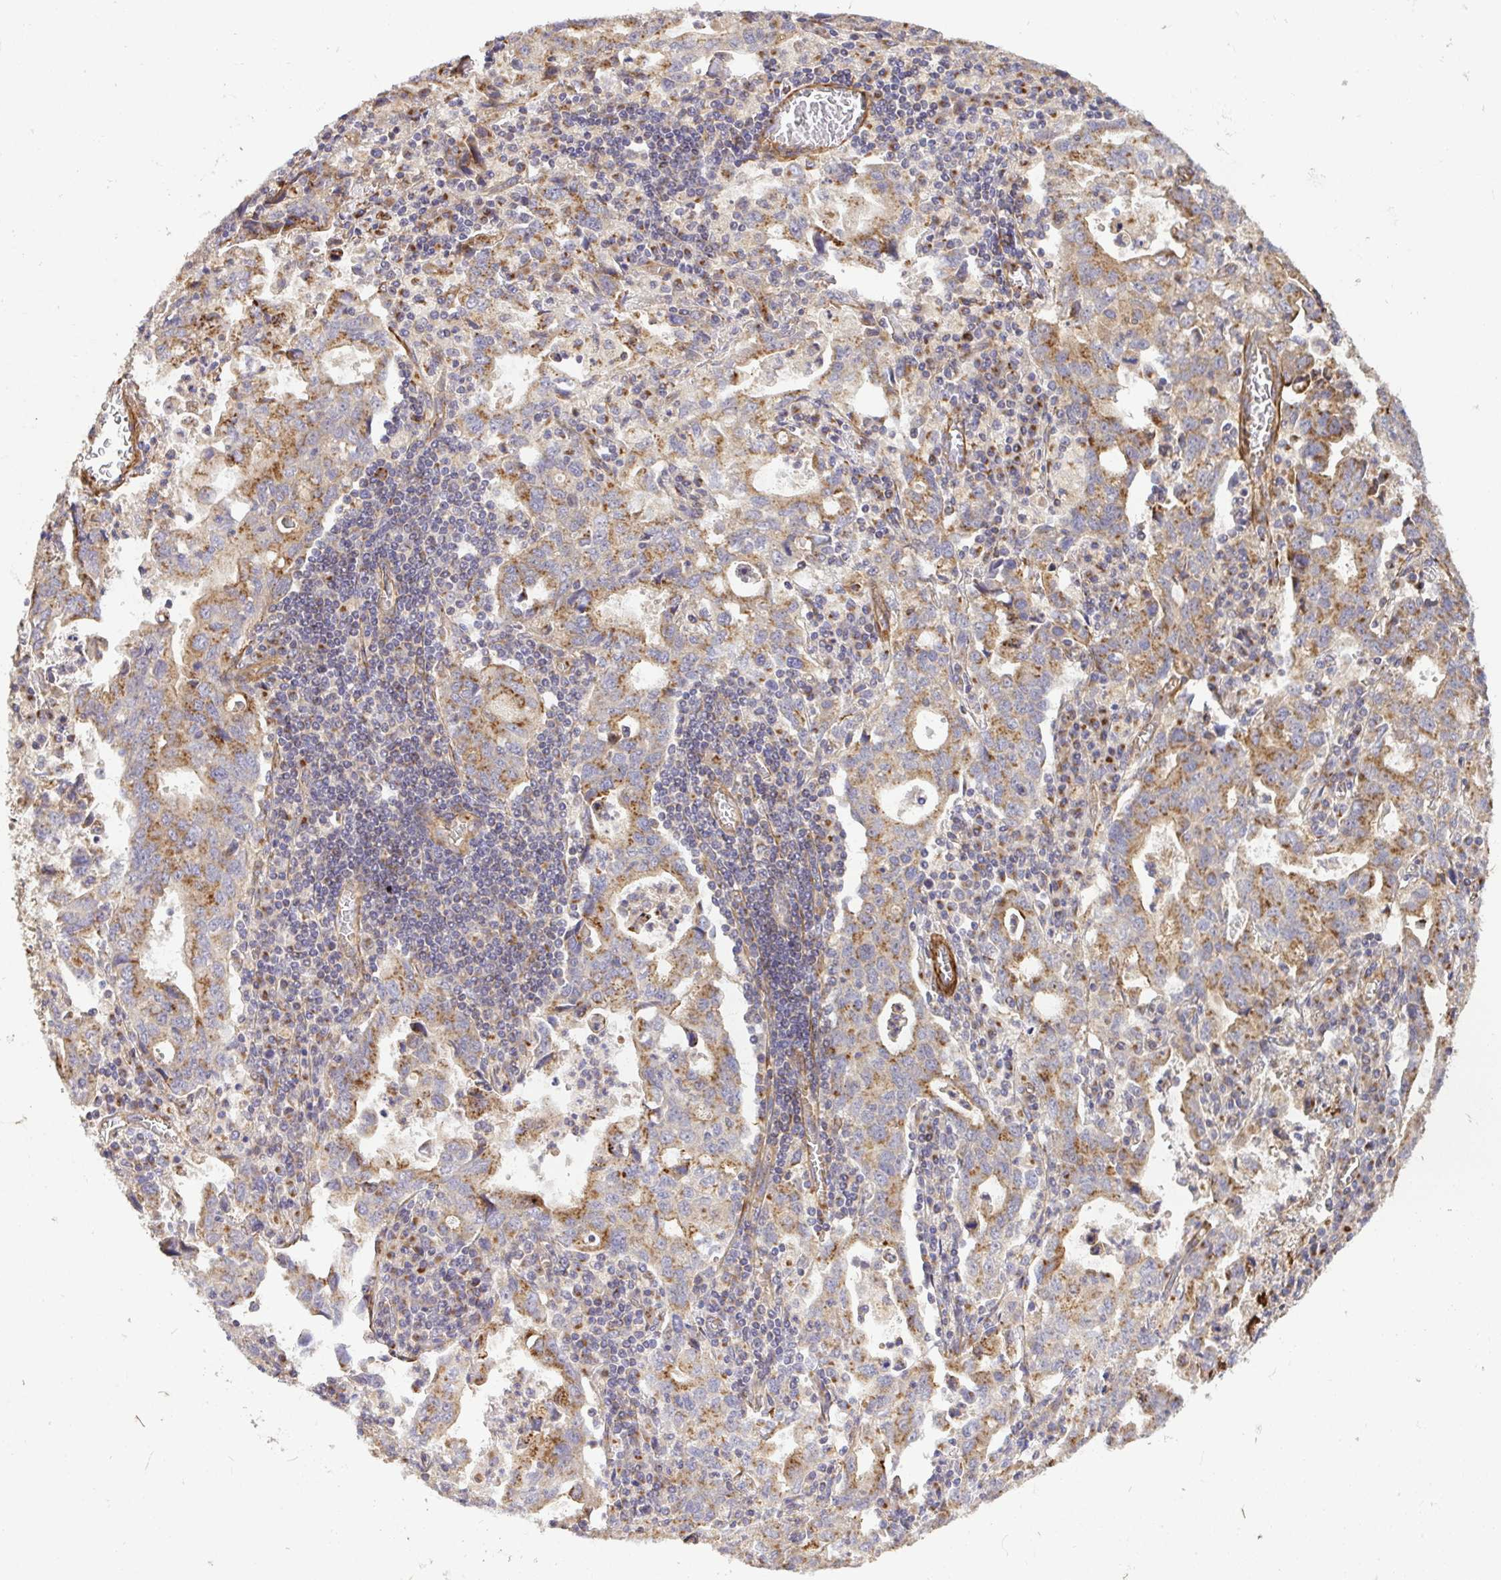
{"staining": {"intensity": "moderate", "quantity": ">75%", "location": "cytoplasmic/membranous"}, "tissue": "stomach cancer", "cell_type": "Tumor cells", "image_type": "cancer", "snomed": [{"axis": "morphology", "description": "Adenocarcinoma, NOS"}, {"axis": "topography", "description": "Stomach, upper"}], "caption": "Moderate cytoplasmic/membranous staining for a protein is appreciated in approximately >75% of tumor cells of adenocarcinoma (stomach) using immunohistochemistry (IHC).", "gene": "TM9SF4", "patient": {"sex": "male", "age": 85}}